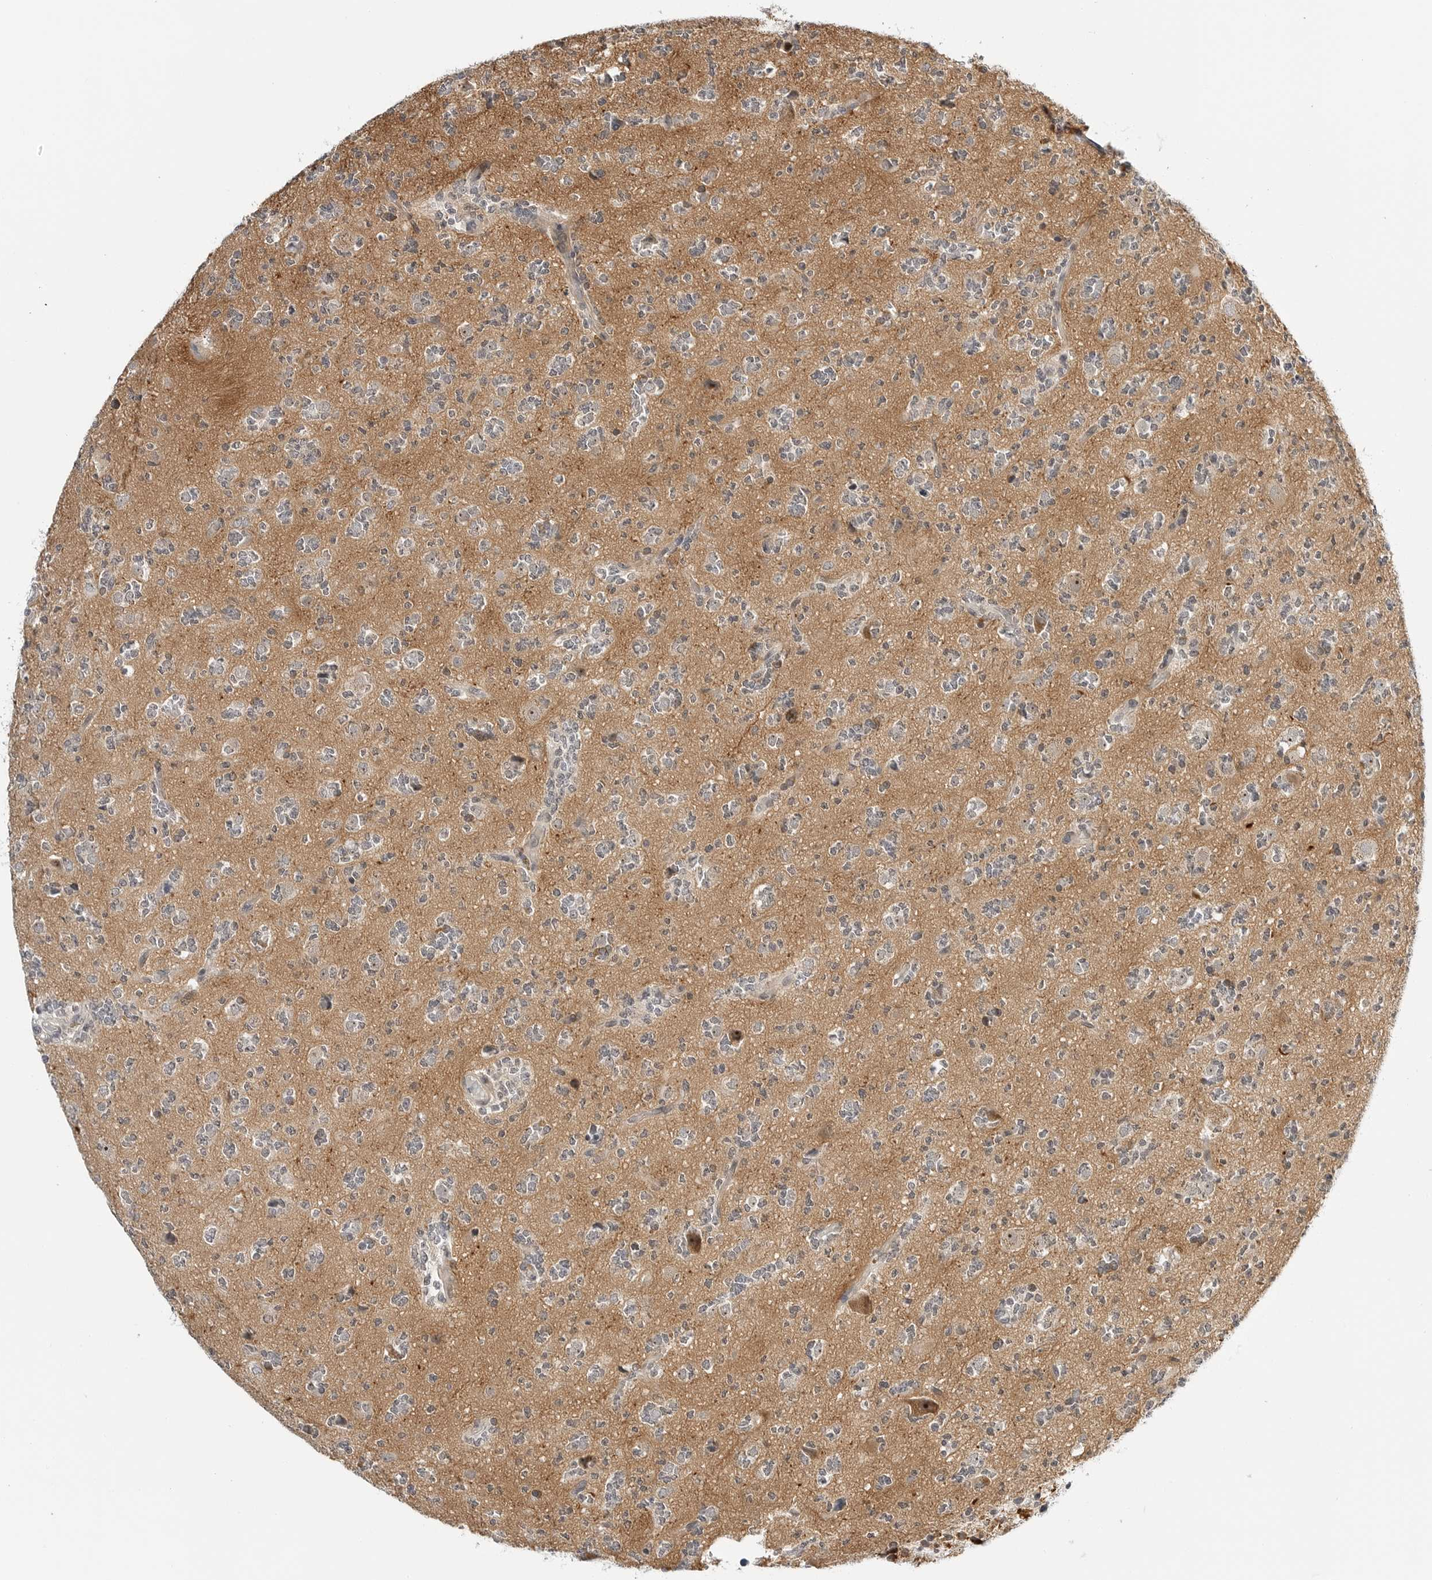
{"staining": {"intensity": "negative", "quantity": "none", "location": "none"}, "tissue": "glioma", "cell_type": "Tumor cells", "image_type": "cancer", "snomed": [{"axis": "morphology", "description": "Glioma, malignant, High grade"}, {"axis": "topography", "description": "Brain"}], "caption": "Tumor cells show no significant protein expression in glioma.", "gene": "MAP2K5", "patient": {"sex": "female", "age": 62}}